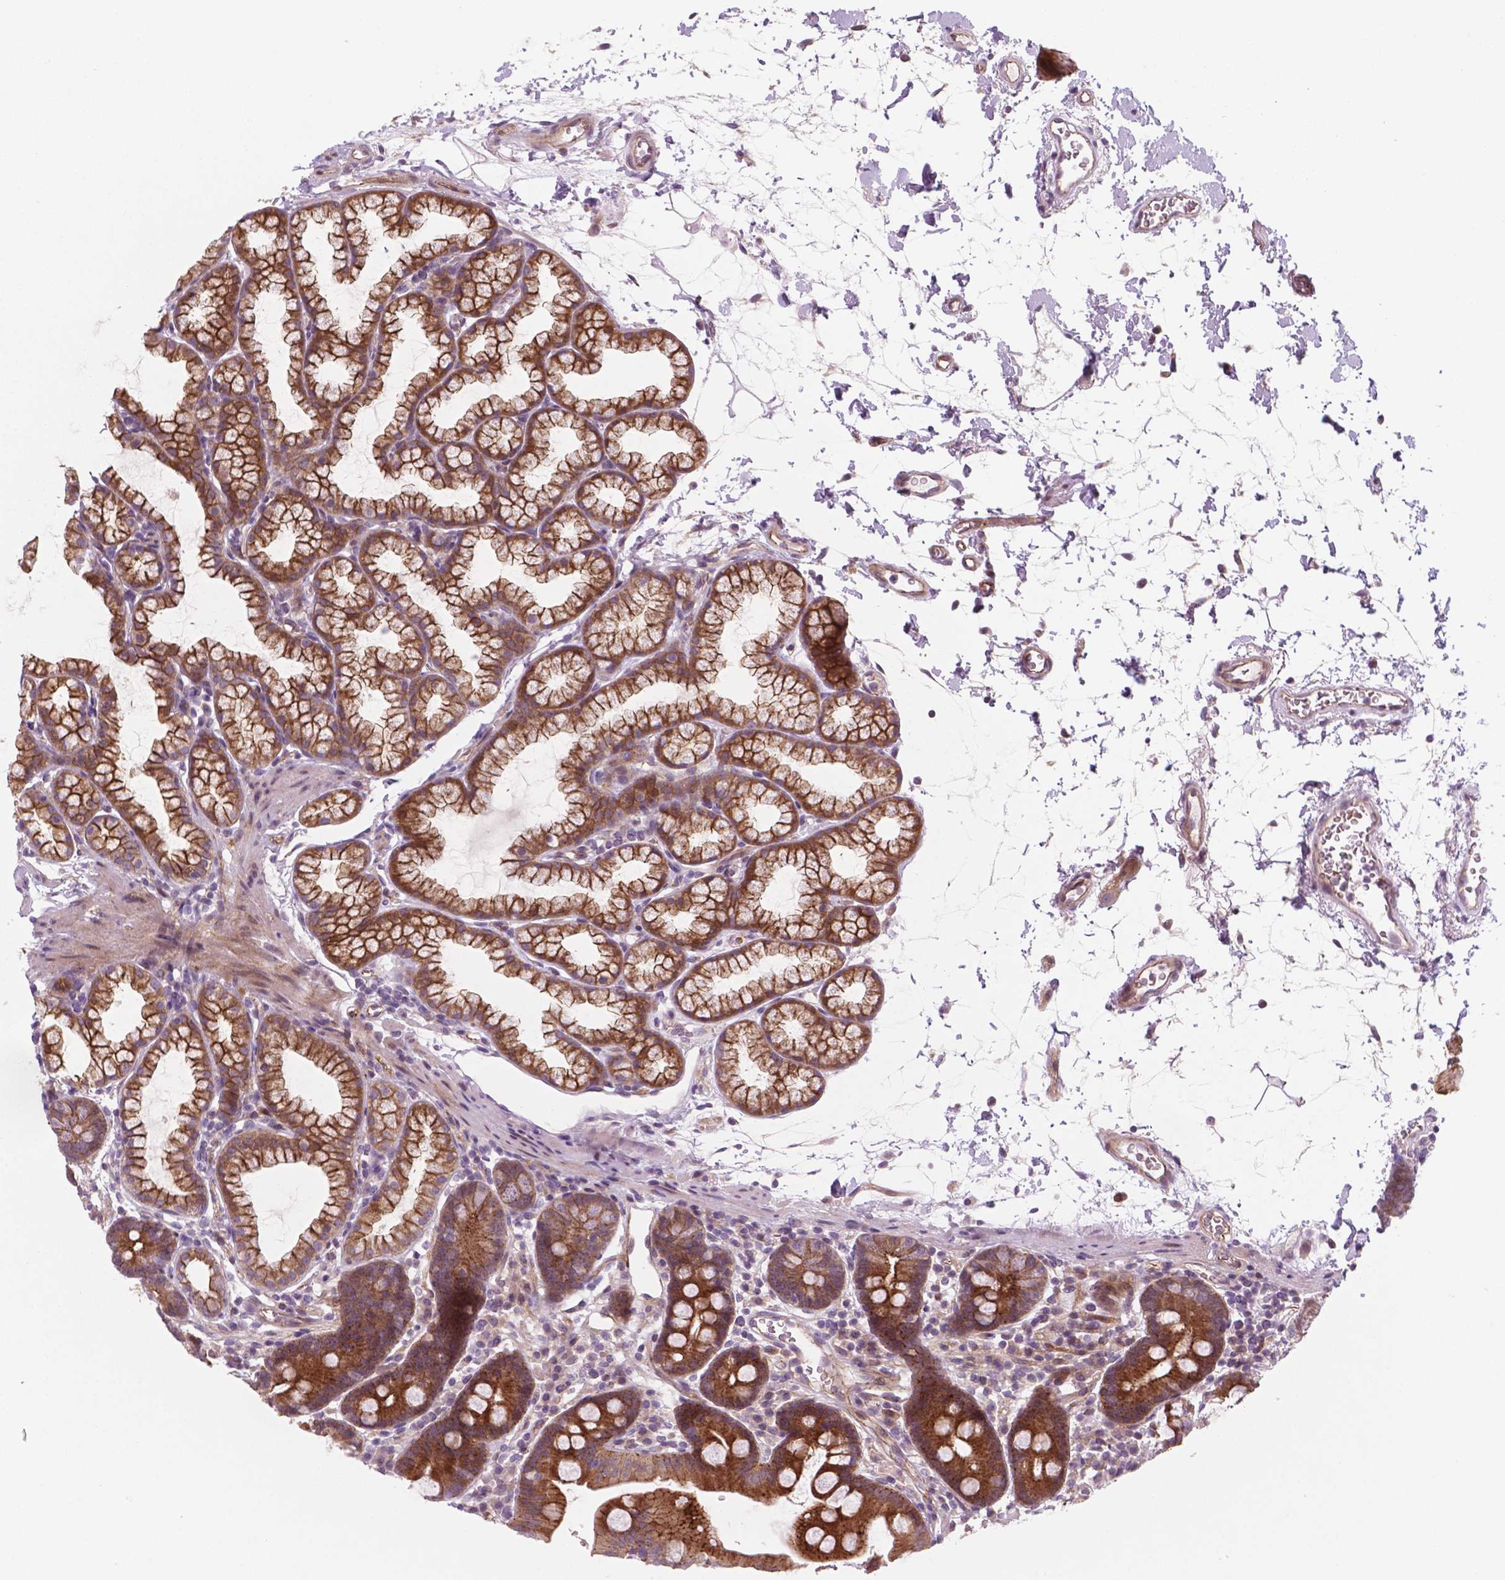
{"staining": {"intensity": "moderate", "quantity": ">75%", "location": "cytoplasmic/membranous"}, "tissue": "duodenum", "cell_type": "Glandular cells", "image_type": "normal", "snomed": [{"axis": "morphology", "description": "Normal tissue, NOS"}, {"axis": "topography", "description": "Pancreas"}, {"axis": "topography", "description": "Duodenum"}], "caption": "Immunohistochemistry (IHC) image of benign duodenum: human duodenum stained using IHC reveals medium levels of moderate protein expression localized specifically in the cytoplasmic/membranous of glandular cells, appearing as a cytoplasmic/membranous brown color.", "gene": "RND3", "patient": {"sex": "male", "age": 59}}